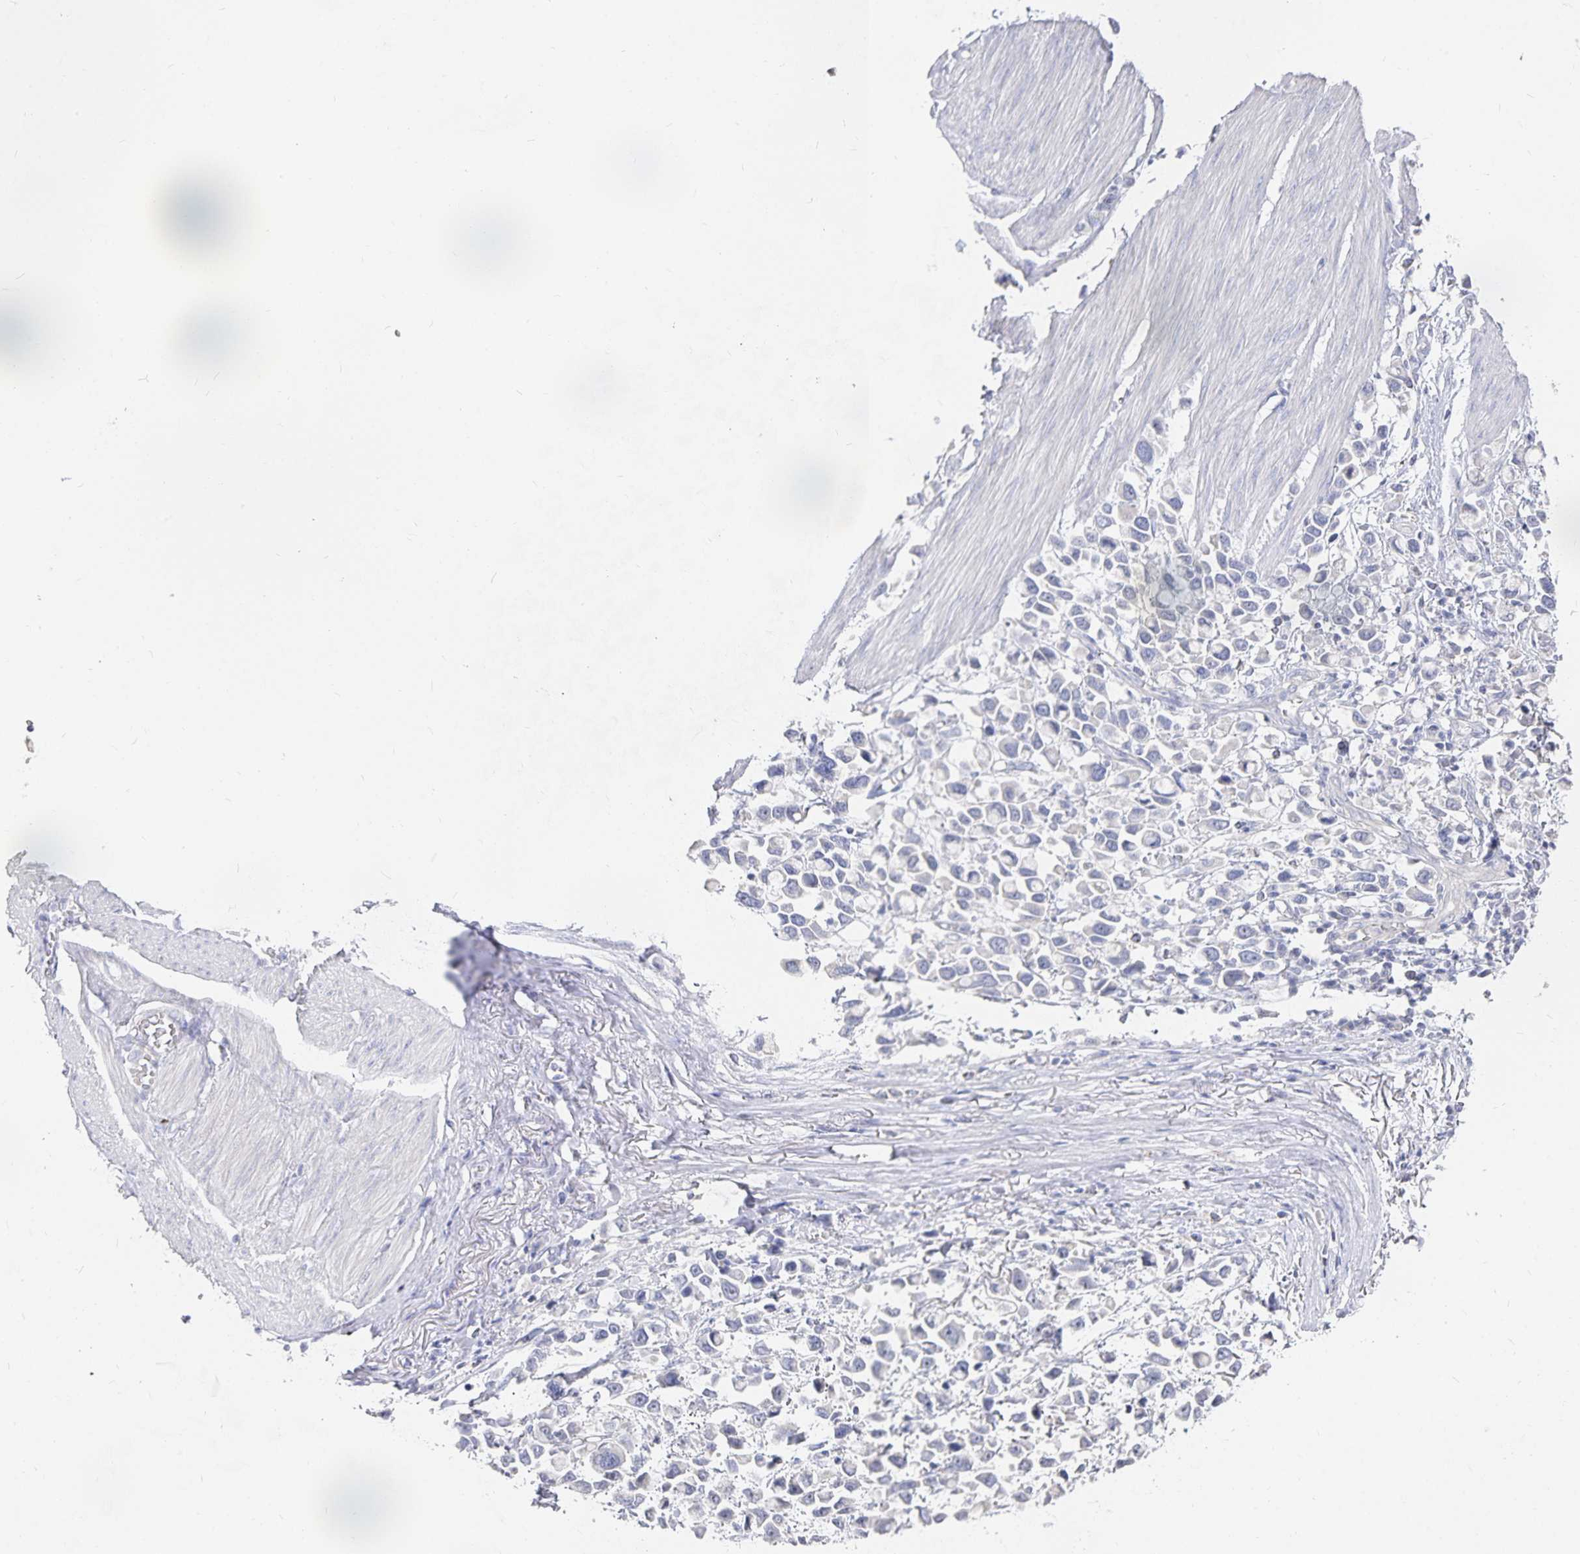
{"staining": {"intensity": "negative", "quantity": "none", "location": "none"}, "tissue": "stomach cancer", "cell_type": "Tumor cells", "image_type": "cancer", "snomed": [{"axis": "morphology", "description": "Adenocarcinoma, NOS"}, {"axis": "topography", "description": "Stomach"}], "caption": "Human stomach adenocarcinoma stained for a protein using IHC exhibits no staining in tumor cells.", "gene": "DNAH9", "patient": {"sex": "female", "age": 81}}